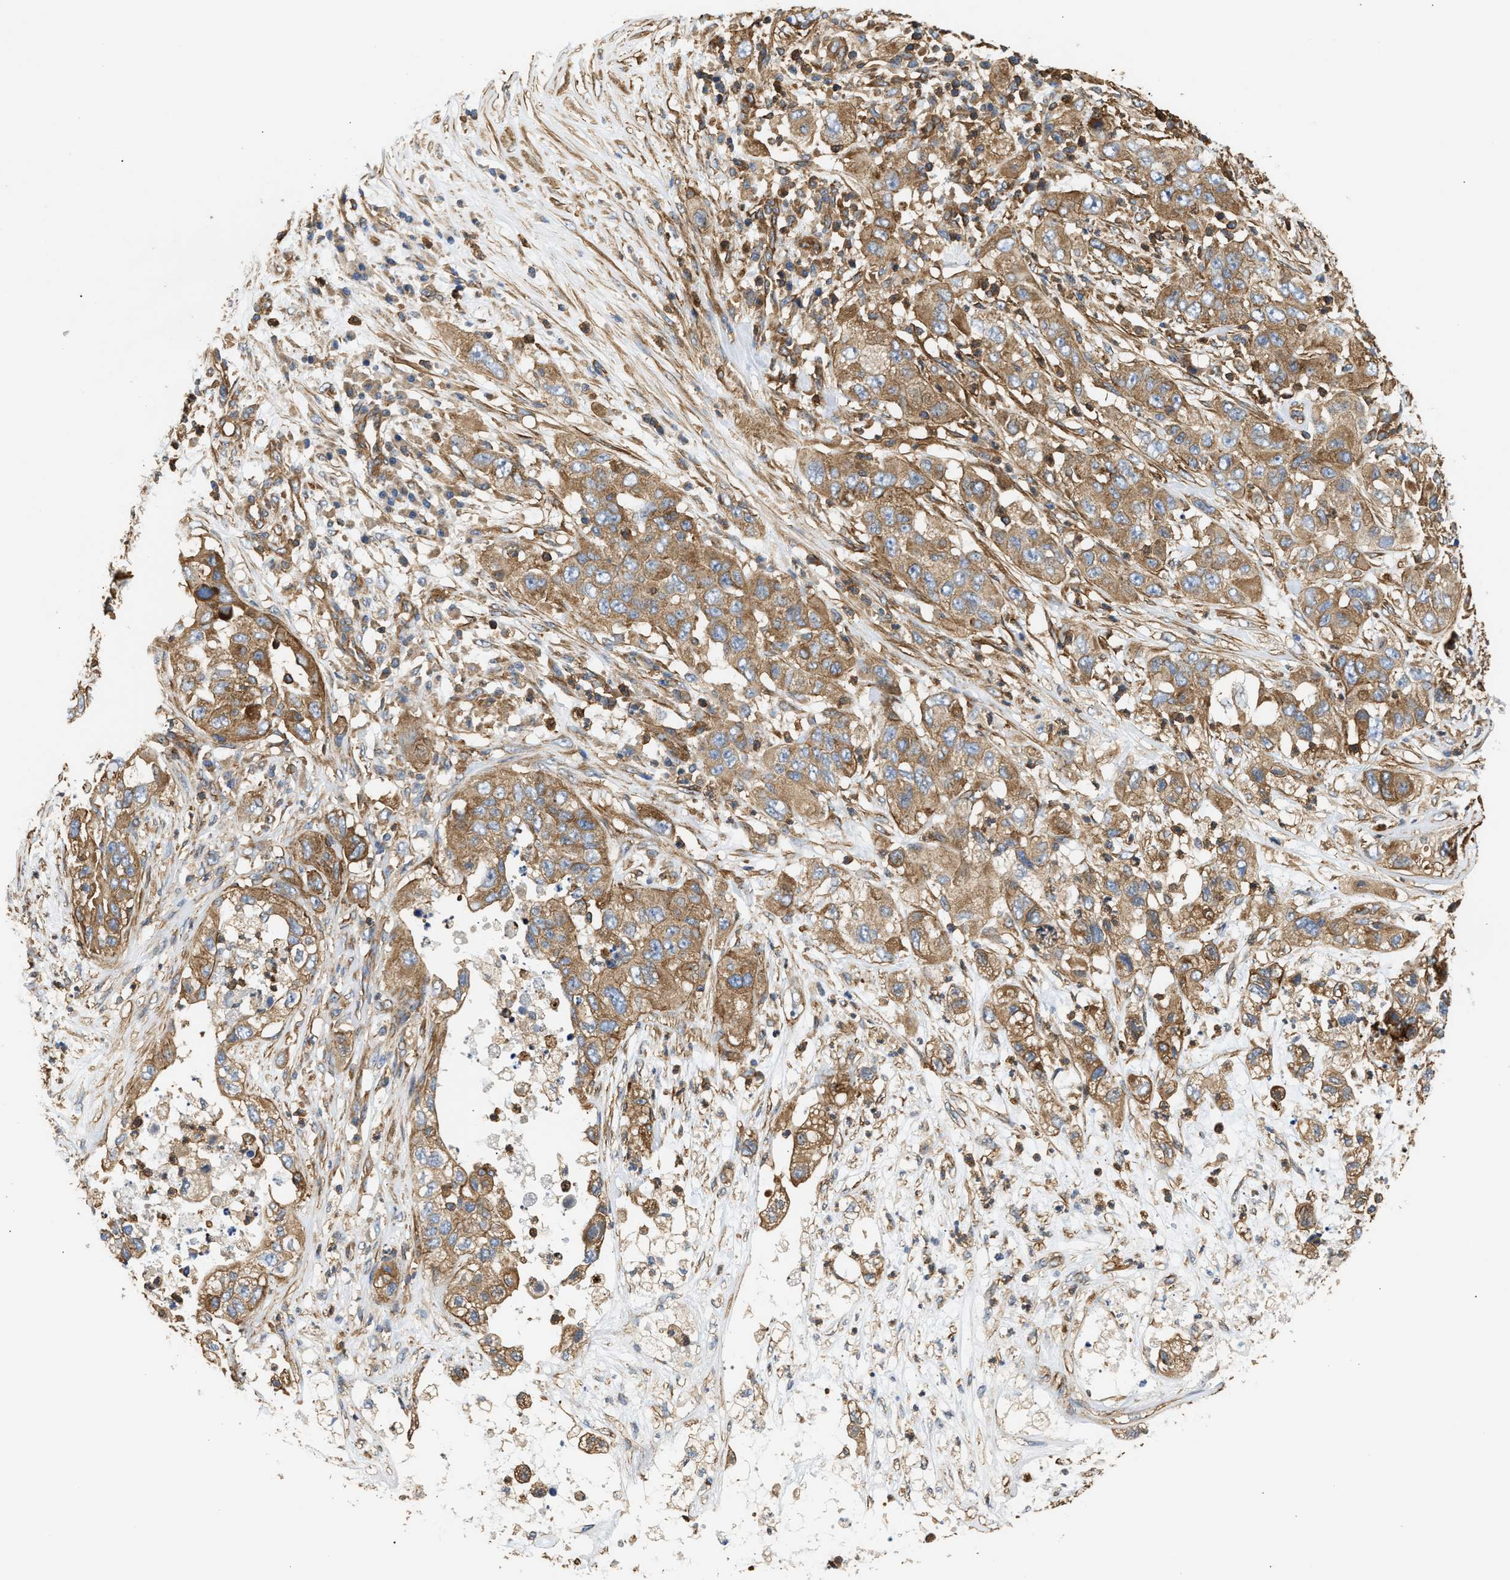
{"staining": {"intensity": "moderate", "quantity": ">75%", "location": "cytoplasmic/membranous"}, "tissue": "pancreatic cancer", "cell_type": "Tumor cells", "image_type": "cancer", "snomed": [{"axis": "morphology", "description": "Adenocarcinoma, NOS"}, {"axis": "topography", "description": "Pancreas"}], "caption": "Immunohistochemistry photomicrograph of neoplastic tissue: pancreatic cancer (adenocarcinoma) stained using immunohistochemistry demonstrates medium levels of moderate protein expression localized specifically in the cytoplasmic/membranous of tumor cells, appearing as a cytoplasmic/membranous brown color.", "gene": "SAMD9L", "patient": {"sex": "female", "age": 78}}